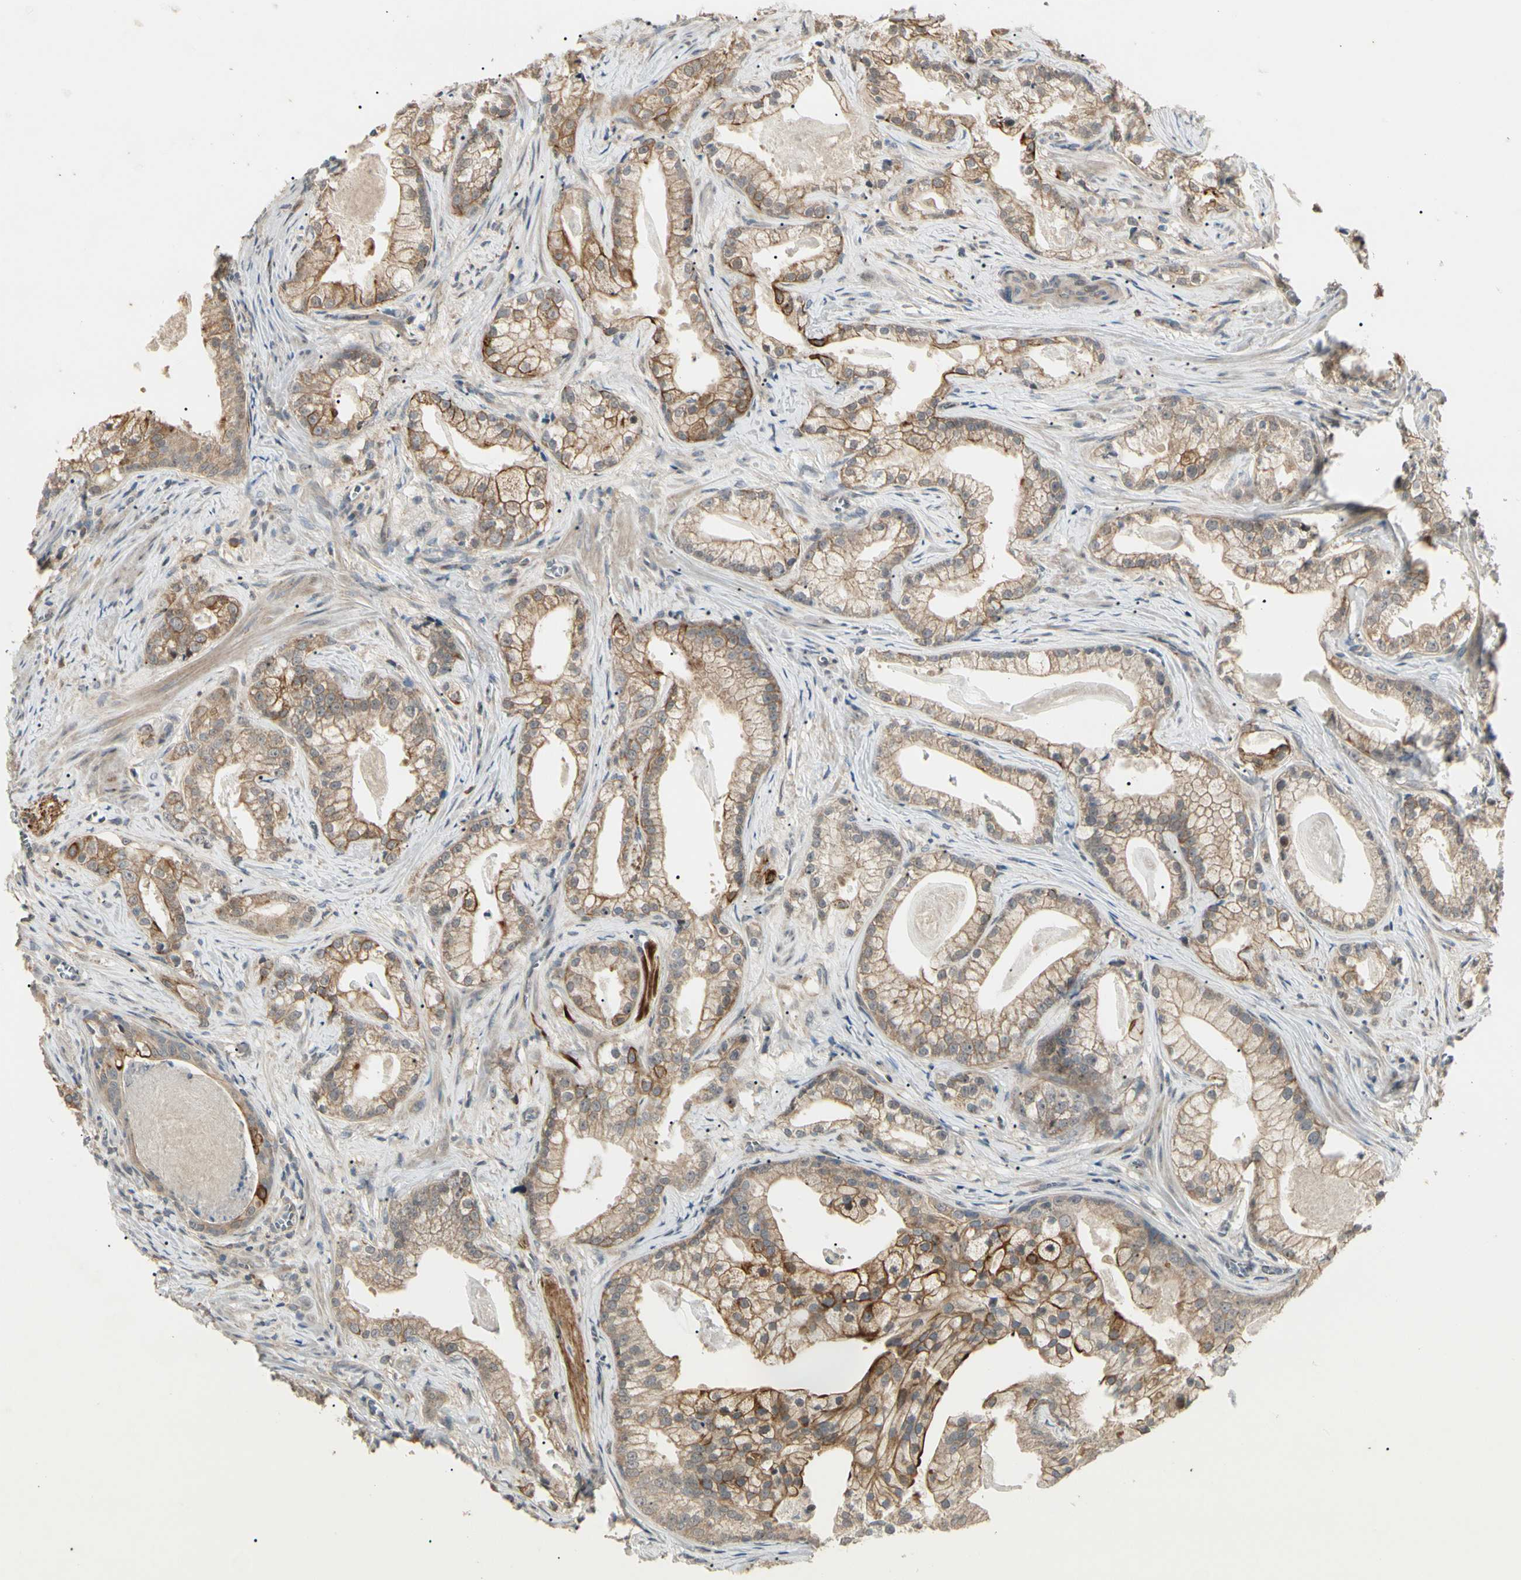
{"staining": {"intensity": "weak", "quantity": "25%-75%", "location": "cytoplasmic/membranous"}, "tissue": "prostate cancer", "cell_type": "Tumor cells", "image_type": "cancer", "snomed": [{"axis": "morphology", "description": "Adenocarcinoma, Low grade"}, {"axis": "topography", "description": "Prostate"}], "caption": "Prostate cancer was stained to show a protein in brown. There is low levels of weak cytoplasmic/membranous expression in approximately 25%-75% of tumor cells. (brown staining indicates protein expression, while blue staining denotes nuclei).", "gene": "ATG4C", "patient": {"sex": "male", "age": 59}}